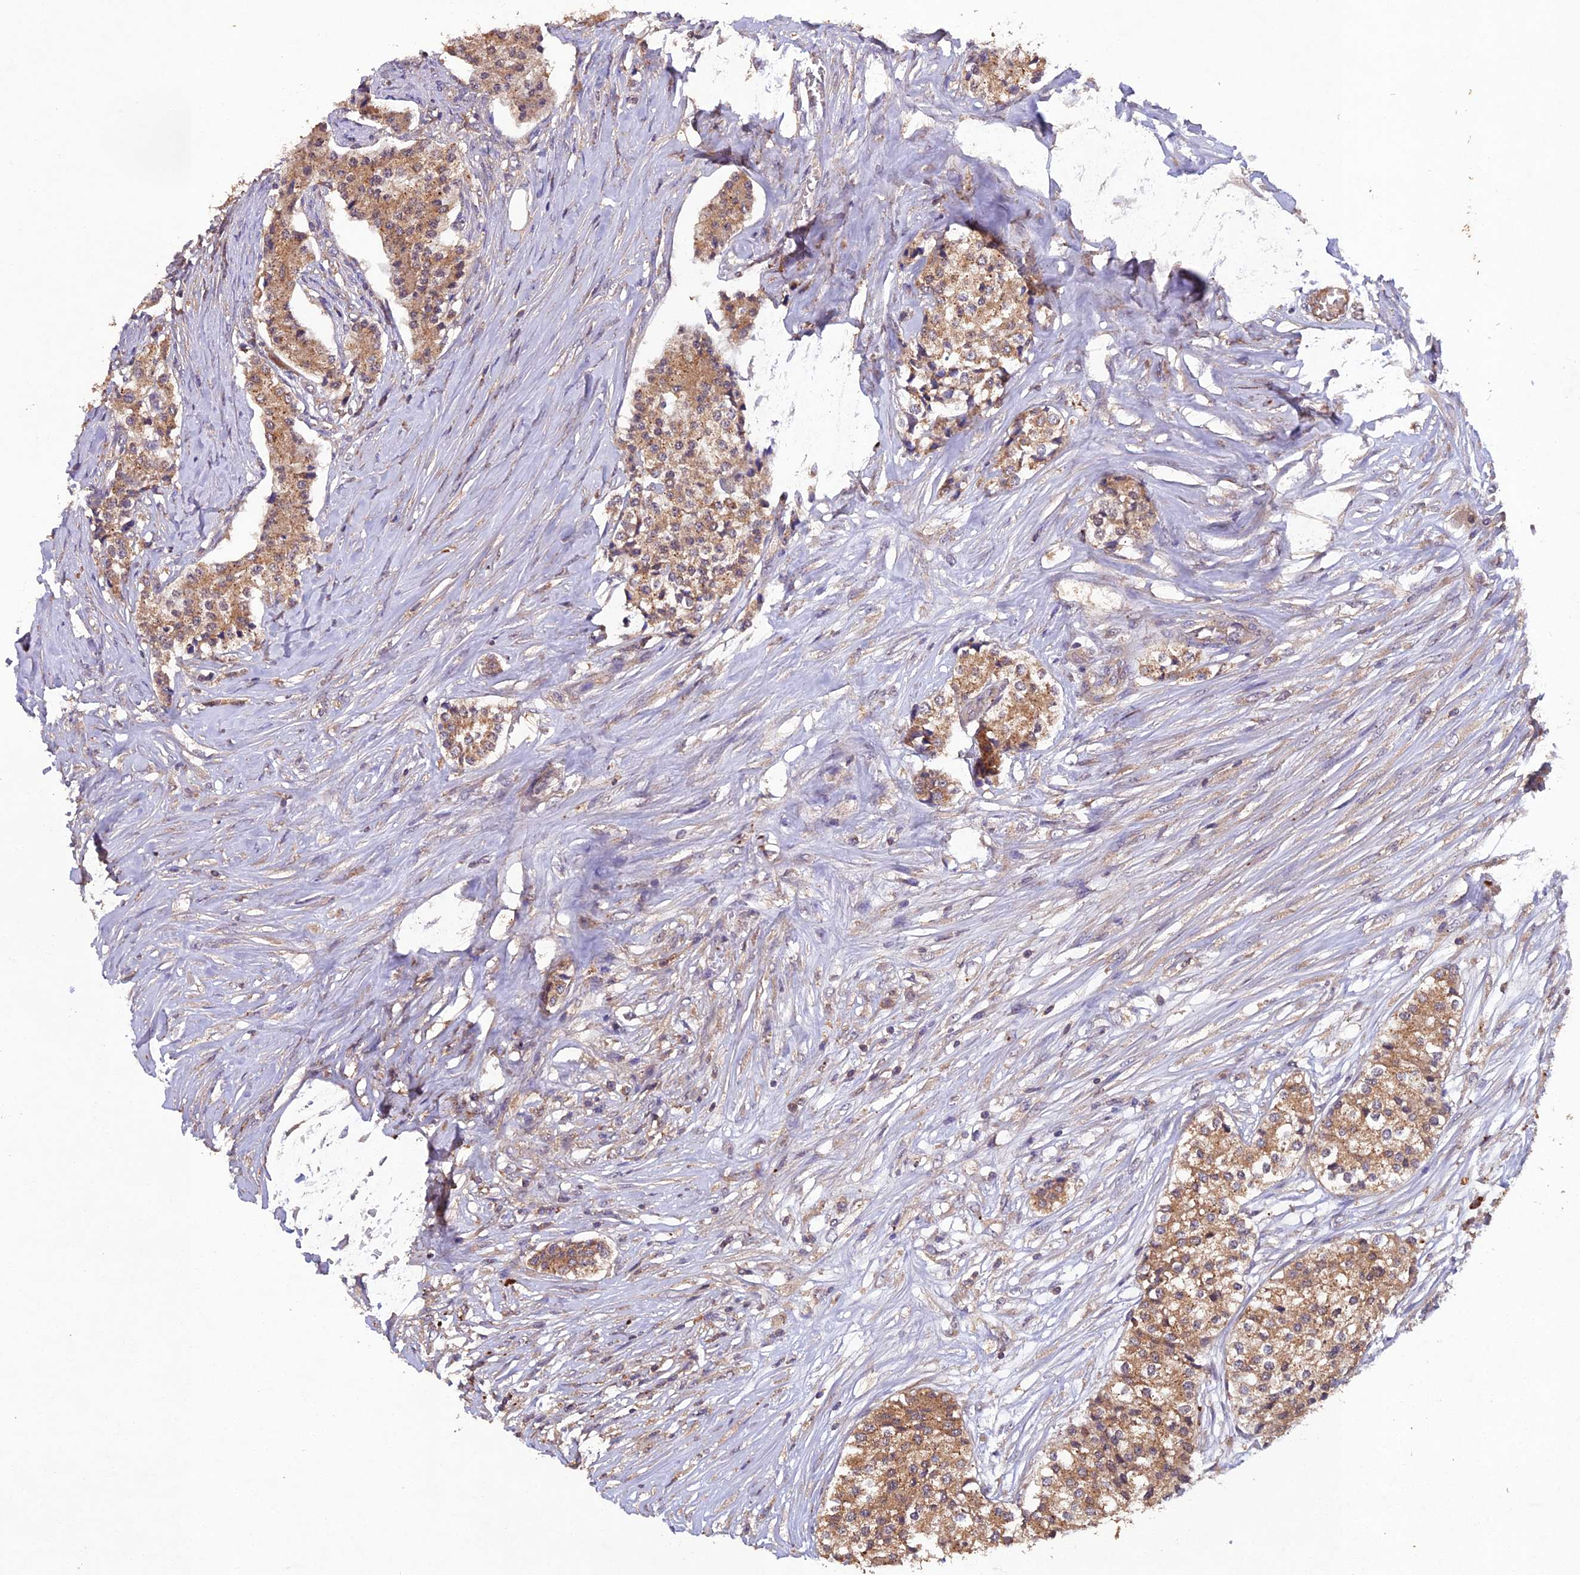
{"staining": {"intensity": "moderate", "quantity": ">75%", "location": "cytoplasmic/membranous"}, "tissue": "carcinoid", "cell_type": "Tumor cells", "image_type": "cancer", "snomed": [{"axis": "morphology", "description": "Carcinoid, malignant, NOS"}, {"axis": "topography", "description": "Colon"}], "caption": "Carcinoid was stained to show a protein in brown. There is medium levels of moderate cytoplasmic/membranous positivity in about >75% of tumor cells.", "gene": "TMEM258", "patient": {"sex": "female", "age": 52}}